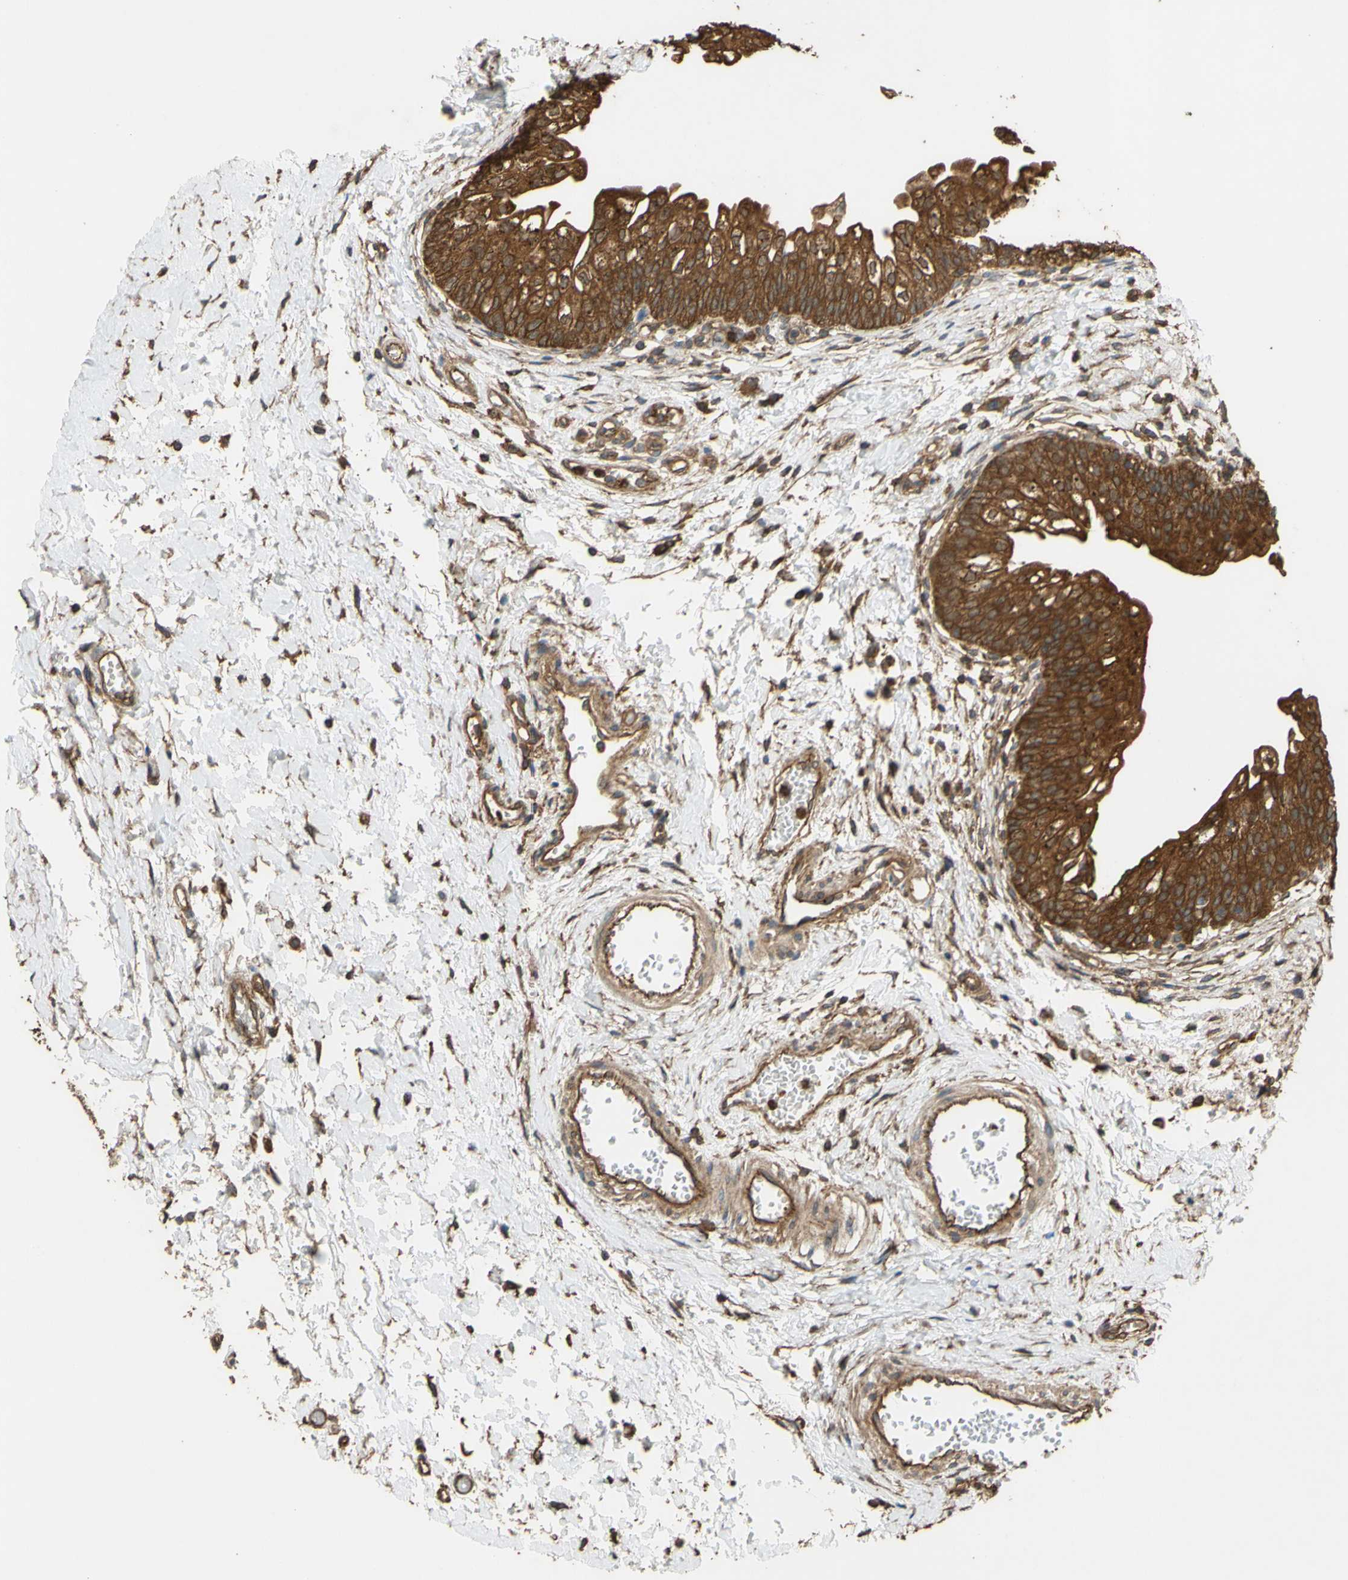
{"staining": {"intensity": "strong", "quantity": ">75%", "location": "cytoplasmic/membranous"}, "tissue": "urinary bladder", "cell_type": "Urothelial cells", "image_type": "normal", "snomed": [{"axis": "morphology", "description": "Normal tissue, NOS"}, {"axis": "topography", "description": "Urinary bladder"}], "caption": "High-magnification brightfield microscopy of unremarkable urinary bladder stained with DAB (3,3'-diaminobenzidine) (brown) and counterstained with hematoxylin (blue). urothelial cells exhibit strong cytoplasmic/membranous positivity is present in about>75% of cells.", "gene": "CTTN", "patient": {"sex": "male", "age": 55}}